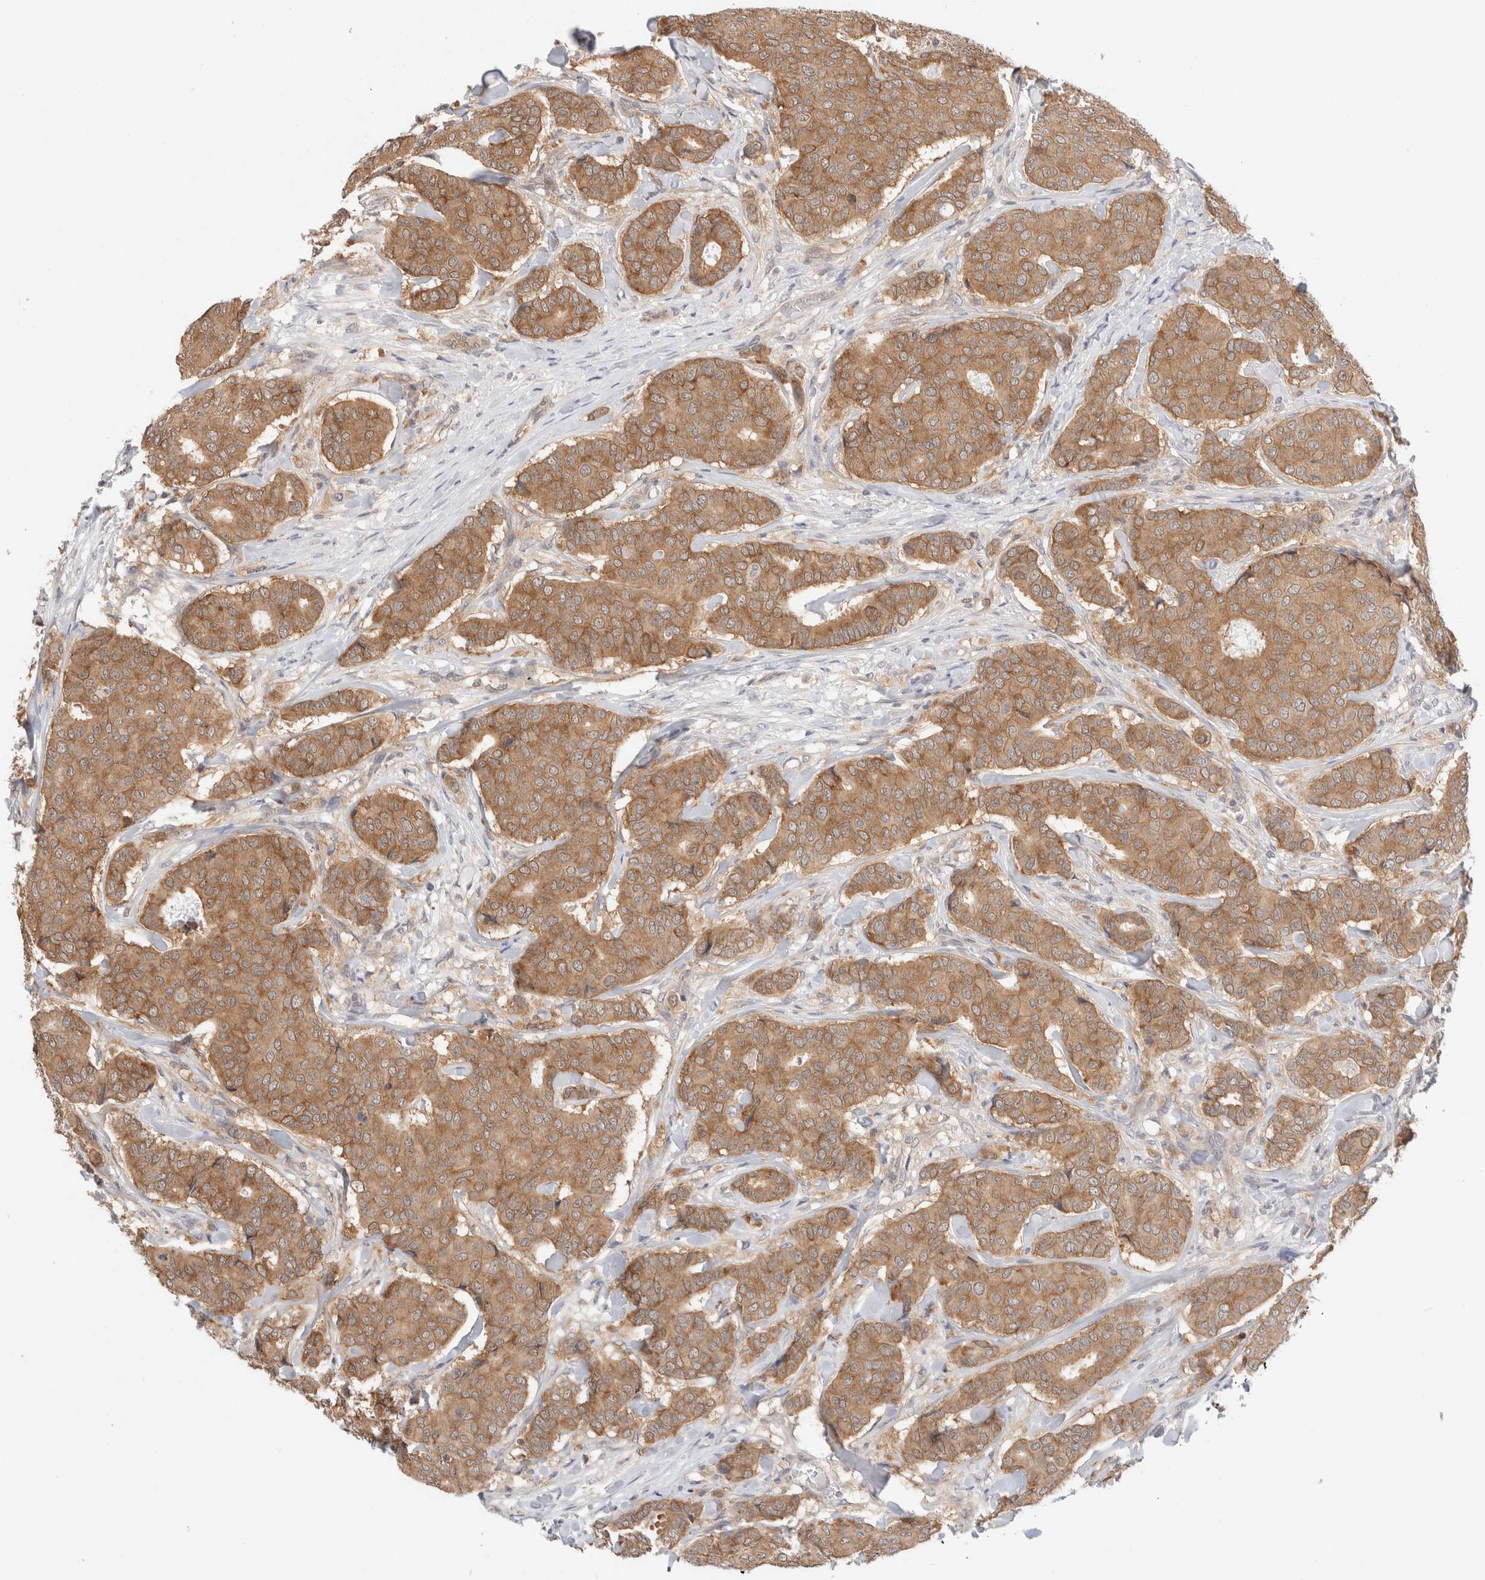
{"staining": {"intensity": "moderate", "quantity": ">75%", "location": "cytoplasmic/membranous"}, "tissue": "breast cancer", "cell_type": "Tumor cells", "image_type": "cancer", "snomed": [{"axis": "morphology", "description": "Duct carcinoma"}, {"axis": "topography", "description": "Breast"}], "caption": "The immunohistochemical stain highlights moderate cytoplasmic/membranous staining in tumor cells of intraductal carcinoma (breast) tissue.", "gene": "C17orf97", "patient": {"sex": "female", "age": 75}}